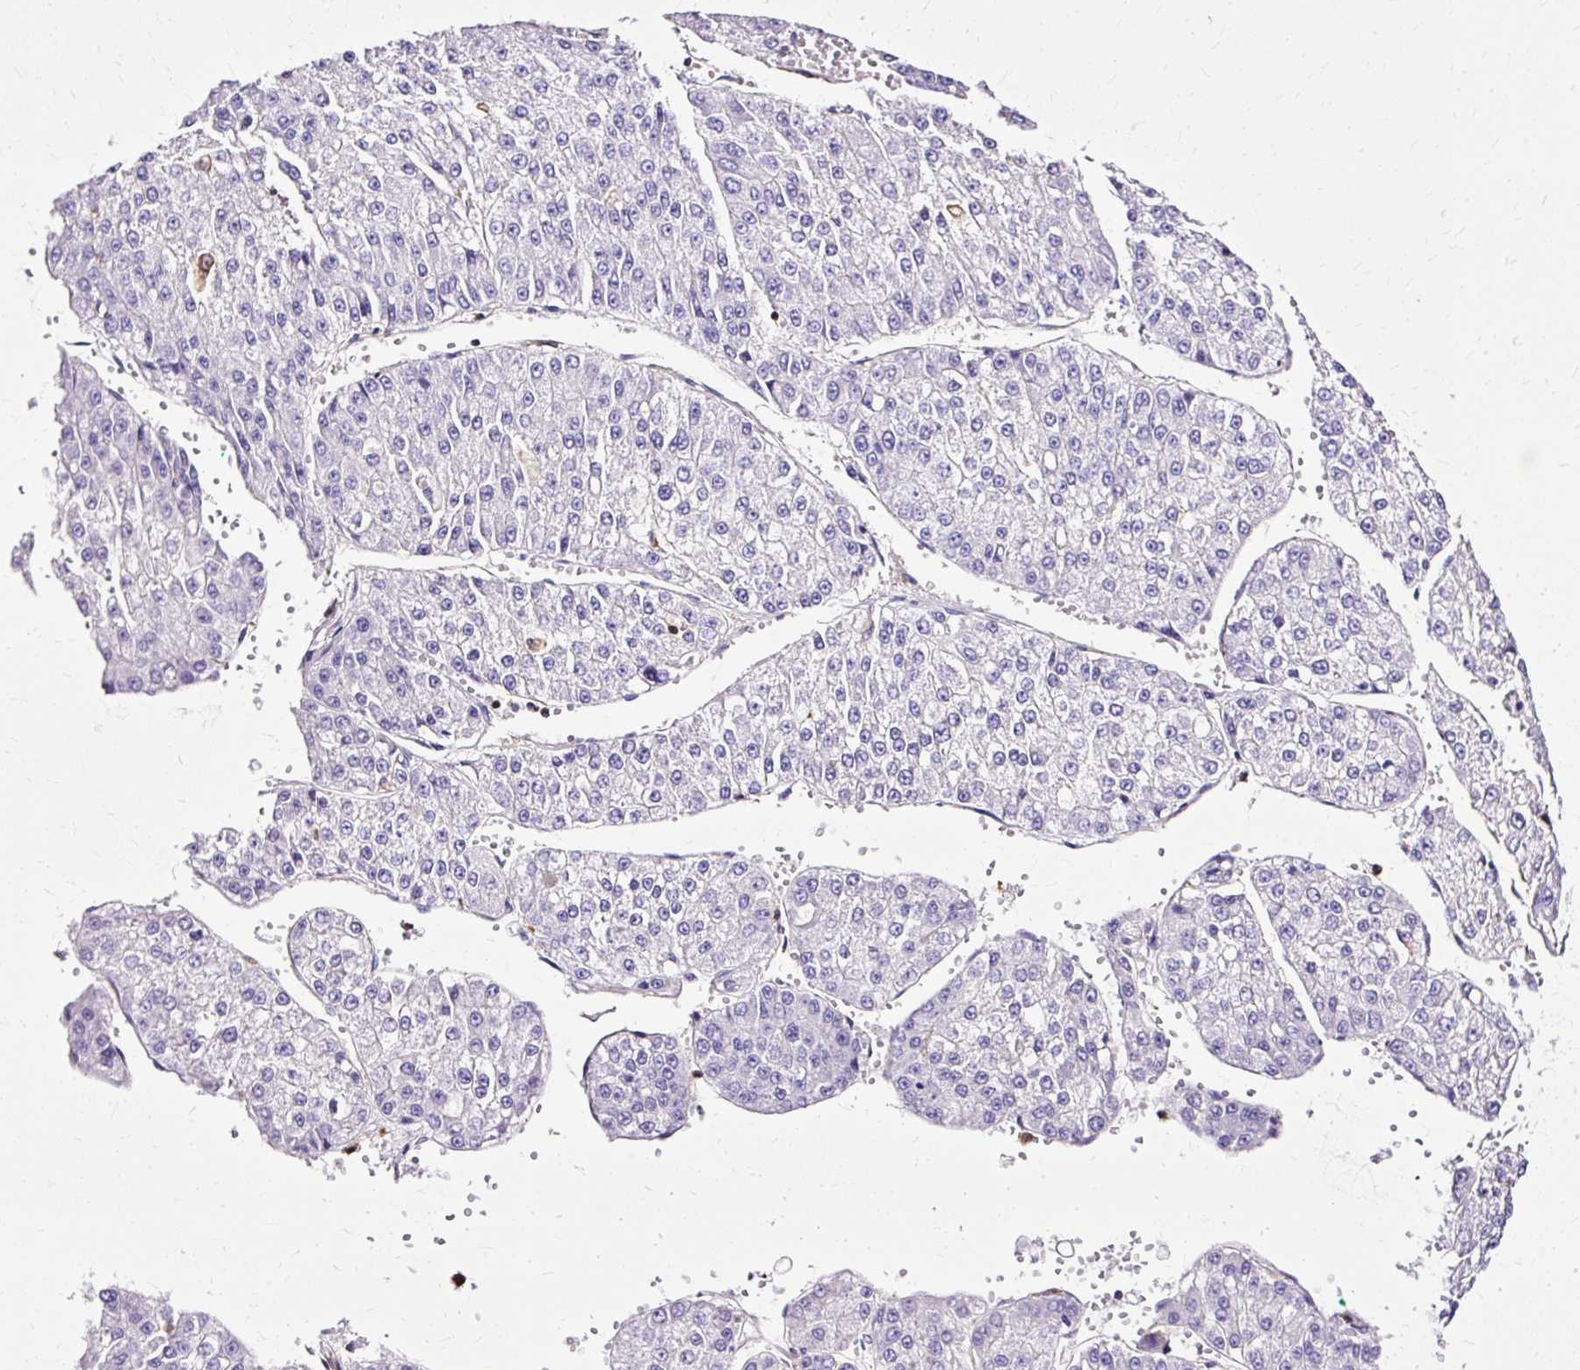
{"staining": {"intensity": "negative", "quantity": "none", "location": "none"}, "tissue": "liver cancer", "cell_type": "Tumor cells", "image_type": "cancer", "snomed": [{"axis": "morphology", "description": "Carcinoma, Hepatocellular, NOS"}, {"axis": "topography", "description": "Liver"}], "caption": "High power microscopy image of an immunohistochemistry (IHC) histopathology image of liver cancer, revealing no significant expression in tumor cells. (DAB immunohistochemistry, high magnification).", "gene": "TWF2", "patient": {"sex": "female", "age": 73}}